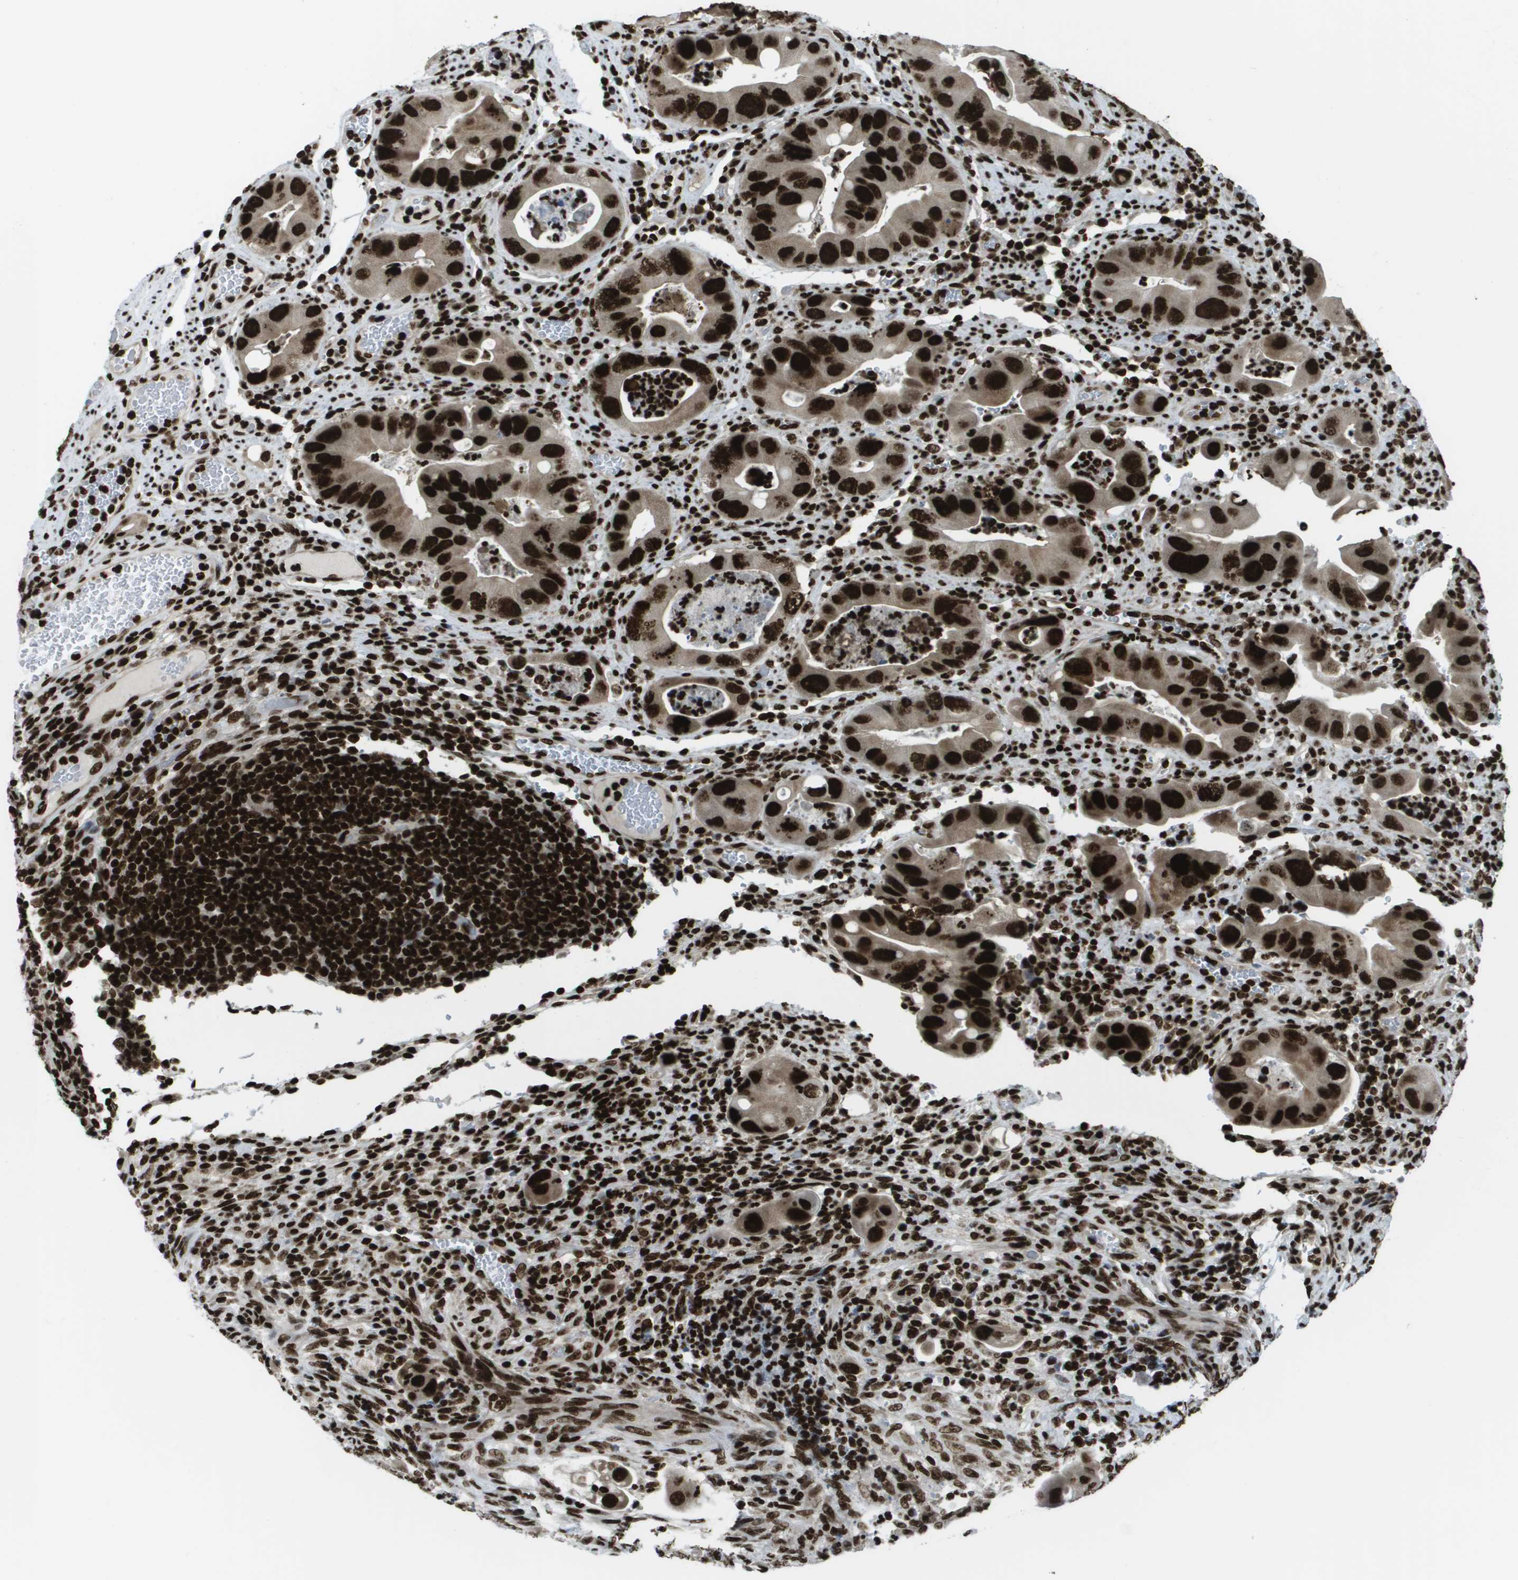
{"staining": {"intensity": "strong", "quantity": ">75%", "location": "nuclear"}, "tissue": "colorectal cancer", "cell_type": "Tumor cells", "image_type": "cancer", "snomed": [{"axis": "morphology", "description": "Adenocarcinoma, NOS"}, {"axis": "topography", "description": "Rectum"}], "caption": "Immunohistochemical staining of colorectal adenocarcinoma shows high levels of strong nuclear protein expression in approximately >75% of tumor cells.", "gene": "GLYR1", "patient": {"sex": "female", "age": 57}}